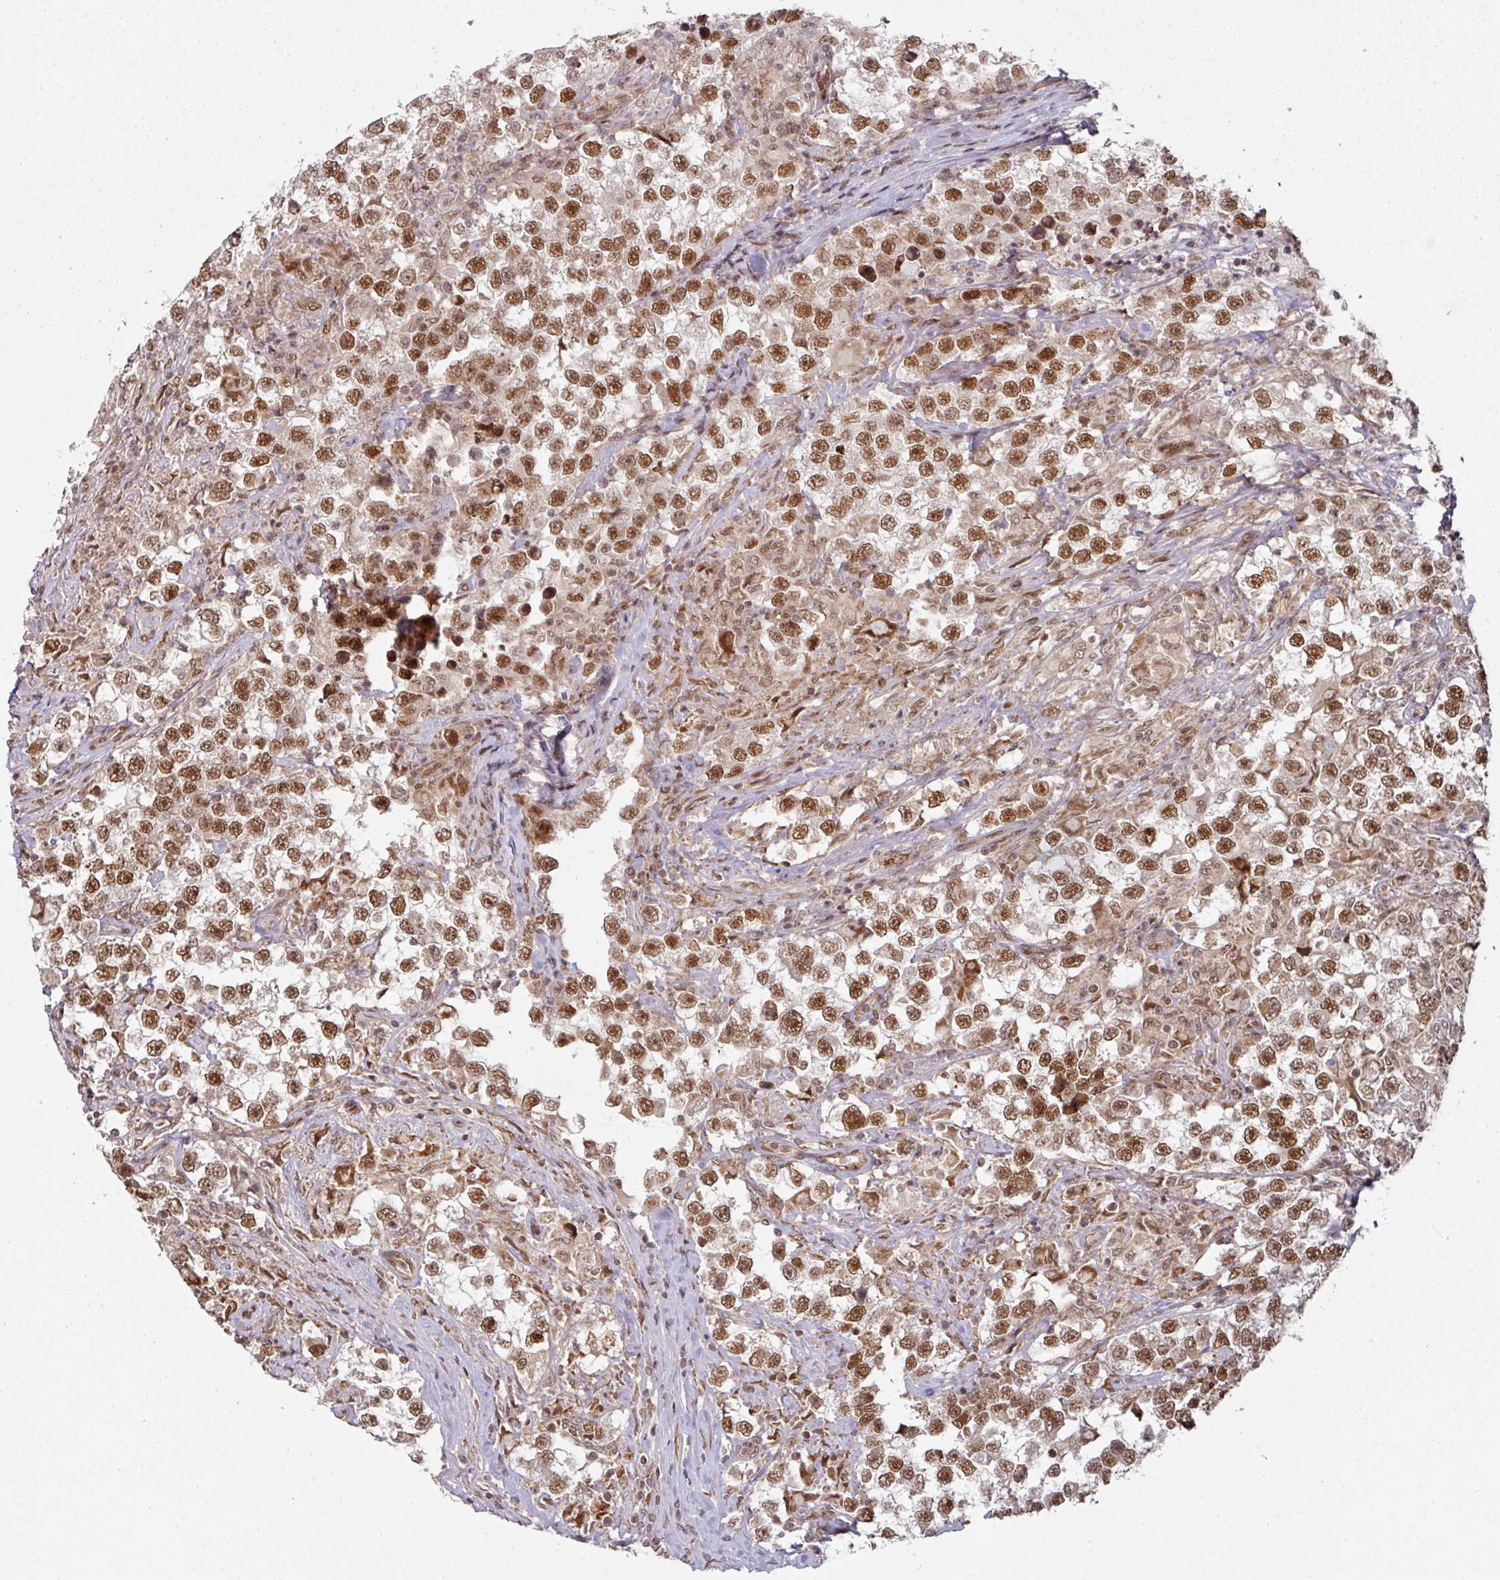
{"staining": {"intensity": "moderate", "quantity": ">75%", "location": "nuclear"}, "tissue": "testis cancer", "cell_type": "Tumor cells", "image_type": "cancer", "snomed": [{"axis": "morphology", "description": "Seminoma, NOS"}, {"axis": "topography", "description": "Testis"}], "caption": "Moderate nuclear positivity is present in about >75% of tumor cells in seminoma (testis).", "gene": "SIK3", "patient": {"sex": "male", "age": 46}}